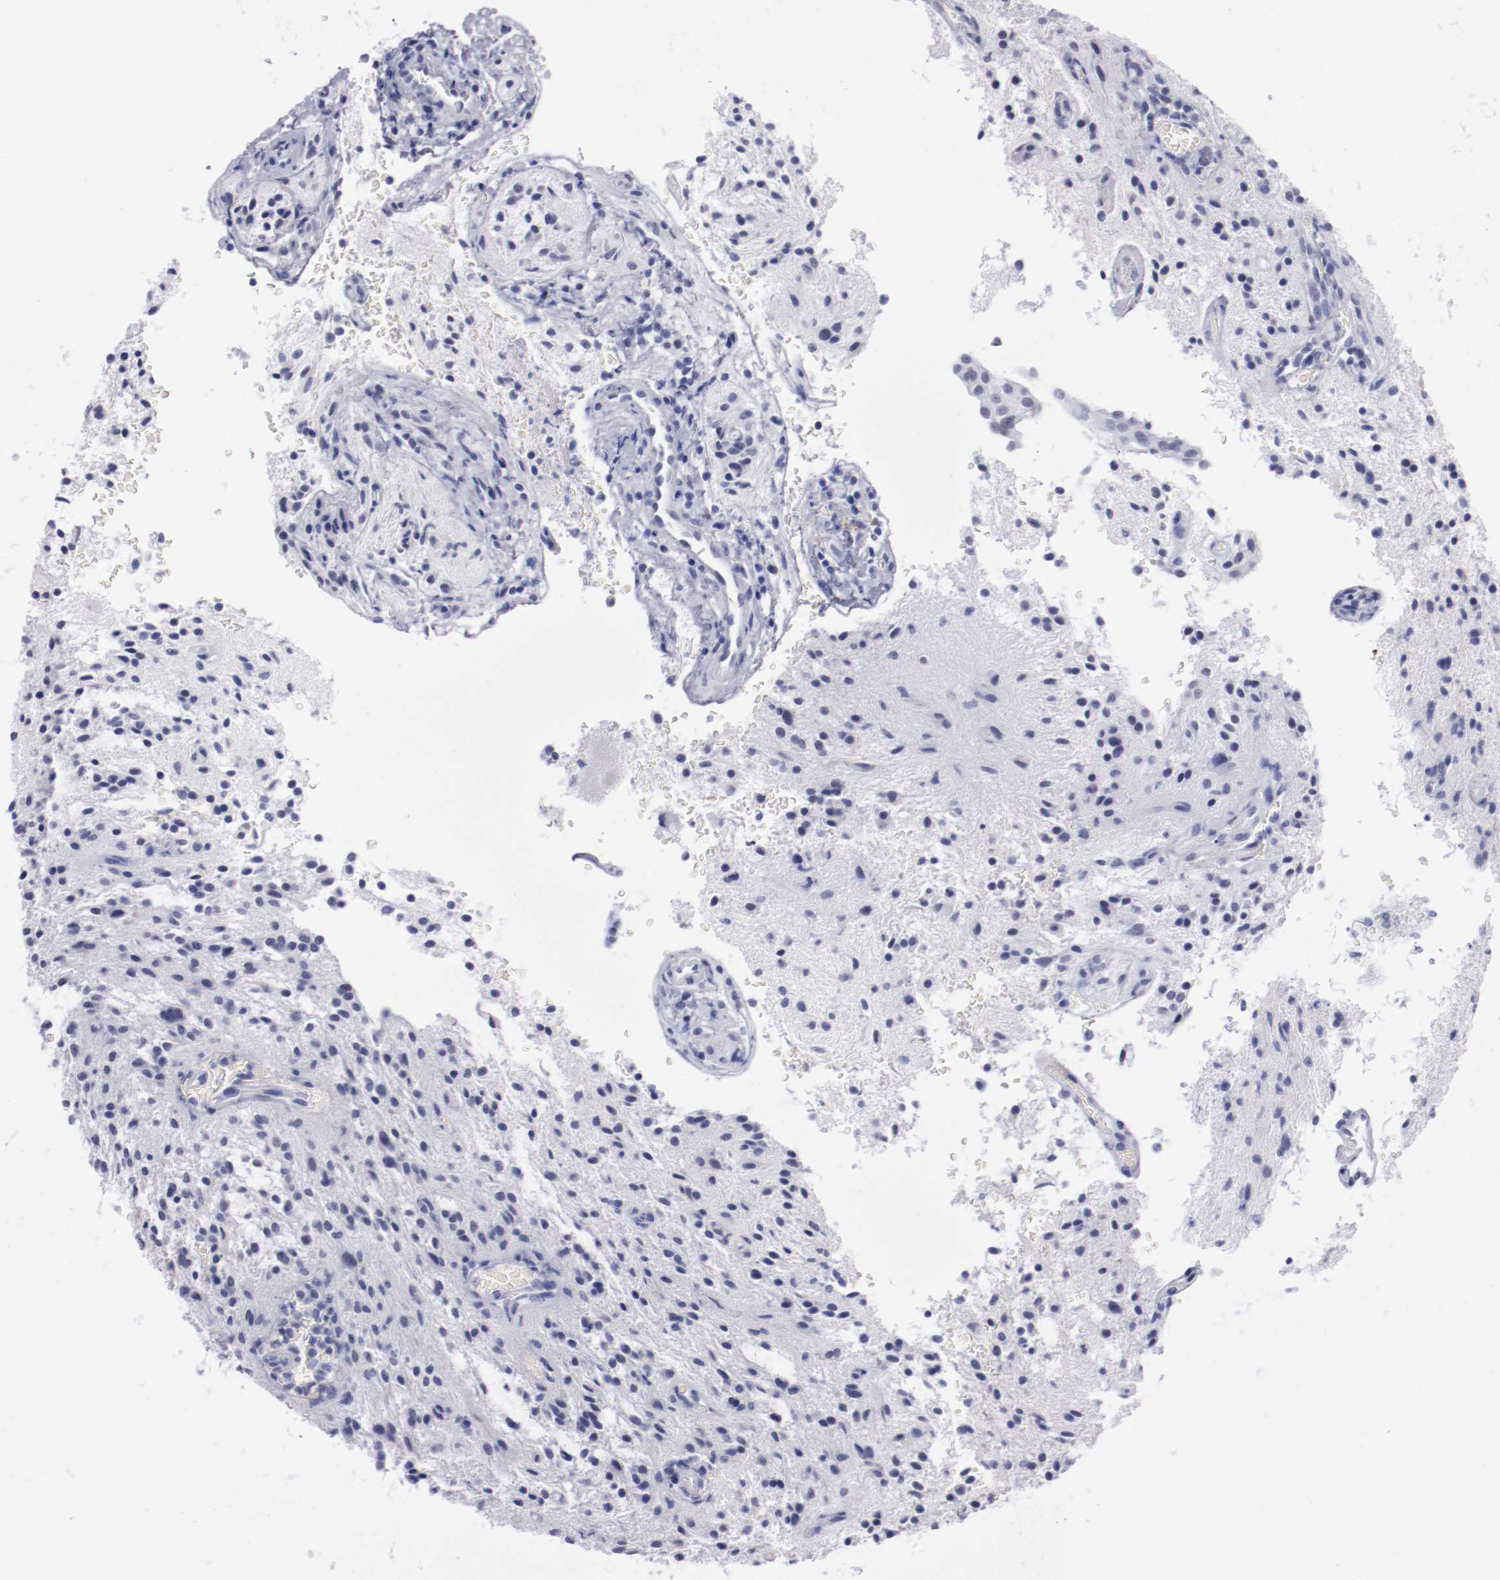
{"staining": {"intensity": "negative", "quantity": "none", "location": "none"}, "tissue": "glioma", "cell_type": "Tumor cells", "image_type": "cancer", "snomed": [{"axis": "morphology", "description": "Glioma, malignant, NOS"}, {"axis": "topography", "description": "Cerebellum"}], "caption": "The histopathology image displays no staining of tumor cells in malignant glioma.", "gene": "HNF1B", "patient": {"sex": "female", "age": 10}}